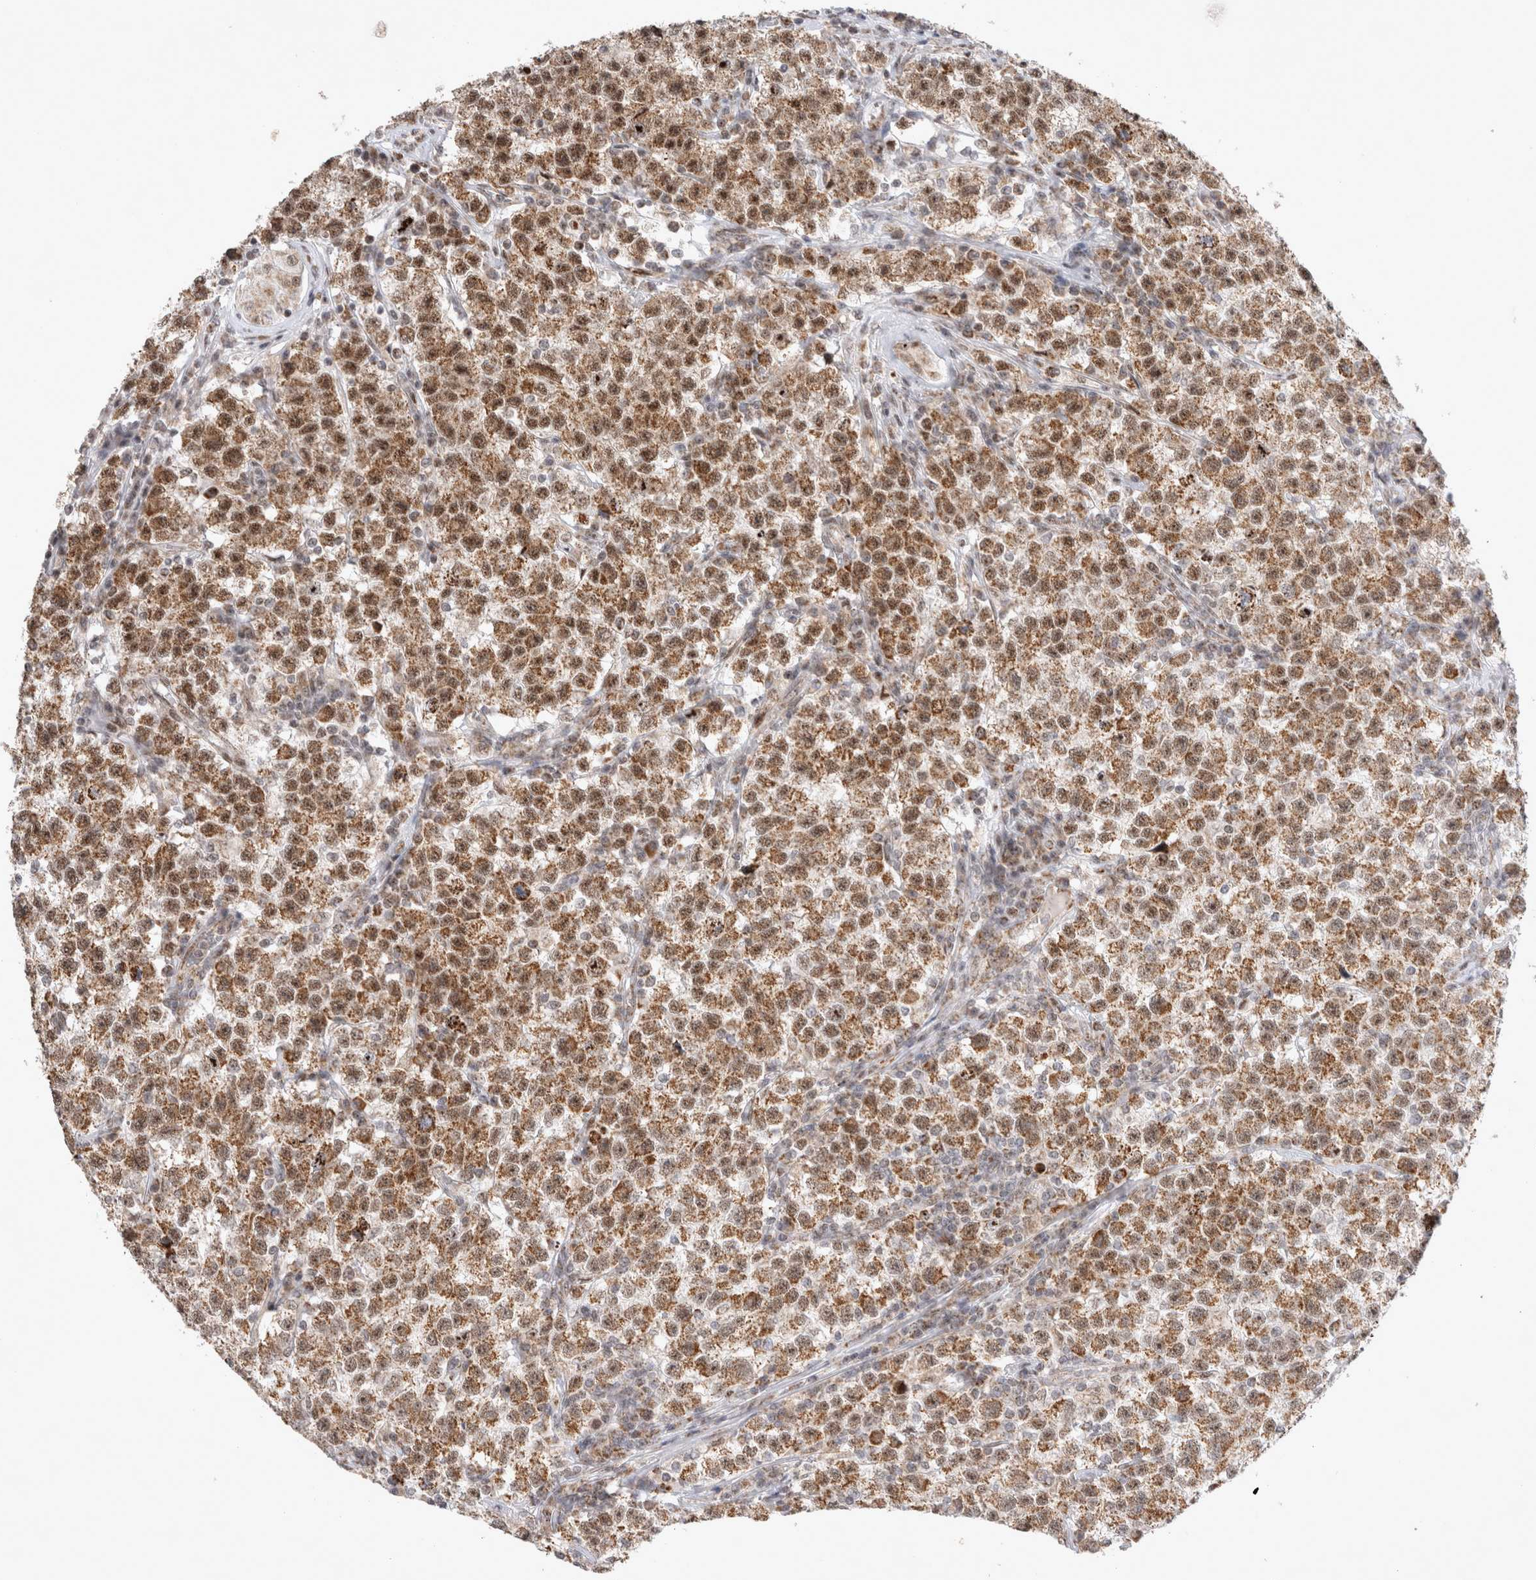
{"staining": {"intensity": "moderate", "quantity": ">75%", "location": "cytoplasmic/membranous,nuclear"}, "tissue": "testis cancer", "cell_type": "Tumor cells", "image_type": "cancer", "snomed": [{"axis": "morphology", "description": "Seminoma, NOS"}, {"axis": "topography", "description": "Testis"}], "caption": "Immunohistochemistry (IHC) staining of testis cancer, which reveals medium levels of moderate cytoplasmic/membranous and nuclear expression in approximately >75% of tumor cells indicating moderate cytoplasmic/membranous and nuclear protein staining. The staining was performed using DAB (3,3'-diaminobenzidine) (brown) for protein detection and nuclei were counterstained in hematoxylin (blue).", "gene": "MRPL37", "patient": {"sex": "male", "age": 22}}